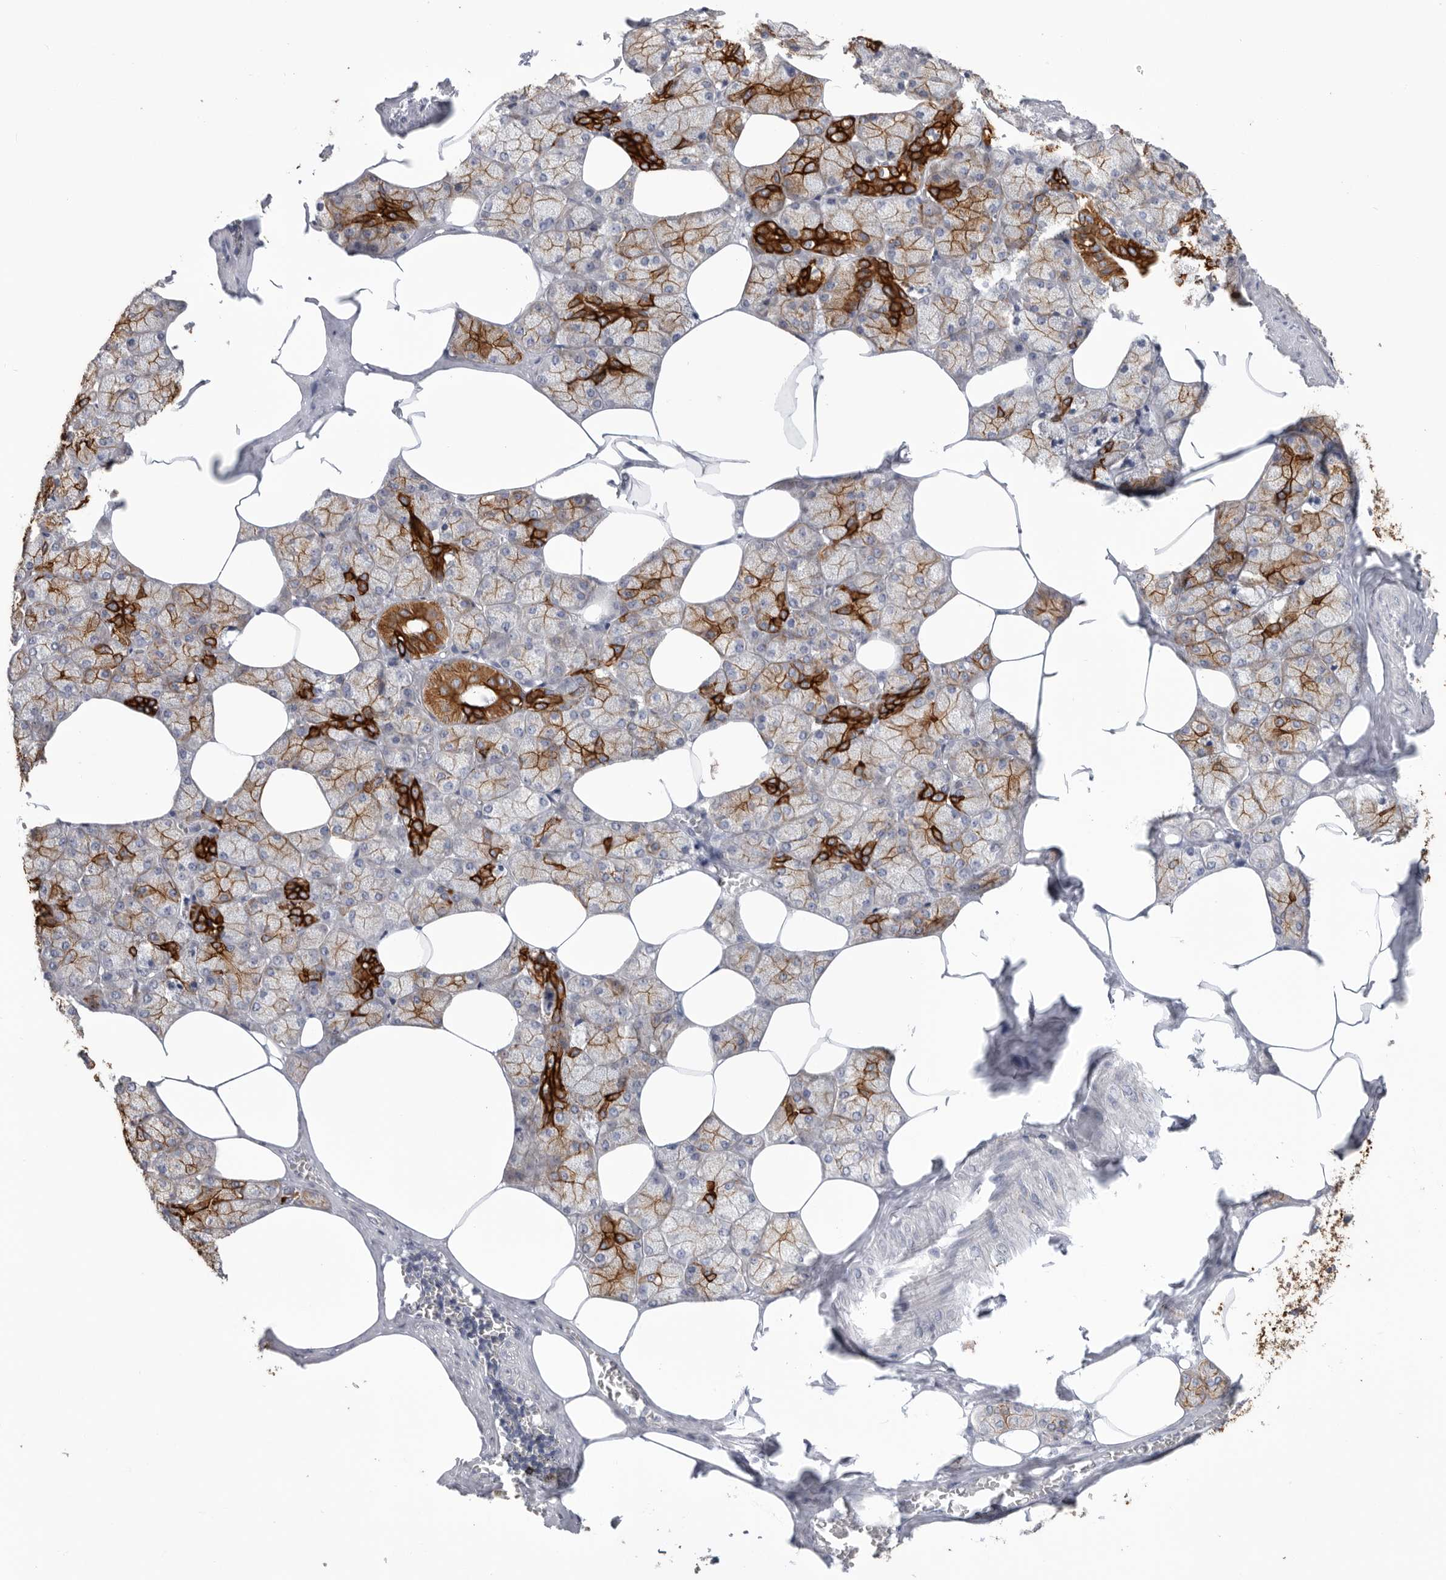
{"staining": {"intensity": "strong", "quantity": "25%-75%", "location": "cytoplasmic/membranous"}, "tissue": "salivary gland", "cell_type": "Glandular cells", "image_type": "normal", "snomed": [{"axis": "morphology", "description": "Normal tissue, NOS"}, {"axis": "topography", "description": "Salivary gland"}], "caption": "Strong cytoplasmic/membranous positivity is identified in approximately 25%-75% of glandular cells in normal salivary gland. The staining was performed using DAB to visualize the protein expression in brown, while the nuclei were stained in blue with hematoxylin (Magnification: 20x).", "gene": "MTFR1L", "patient": {"sex": "male", "age": 62}}